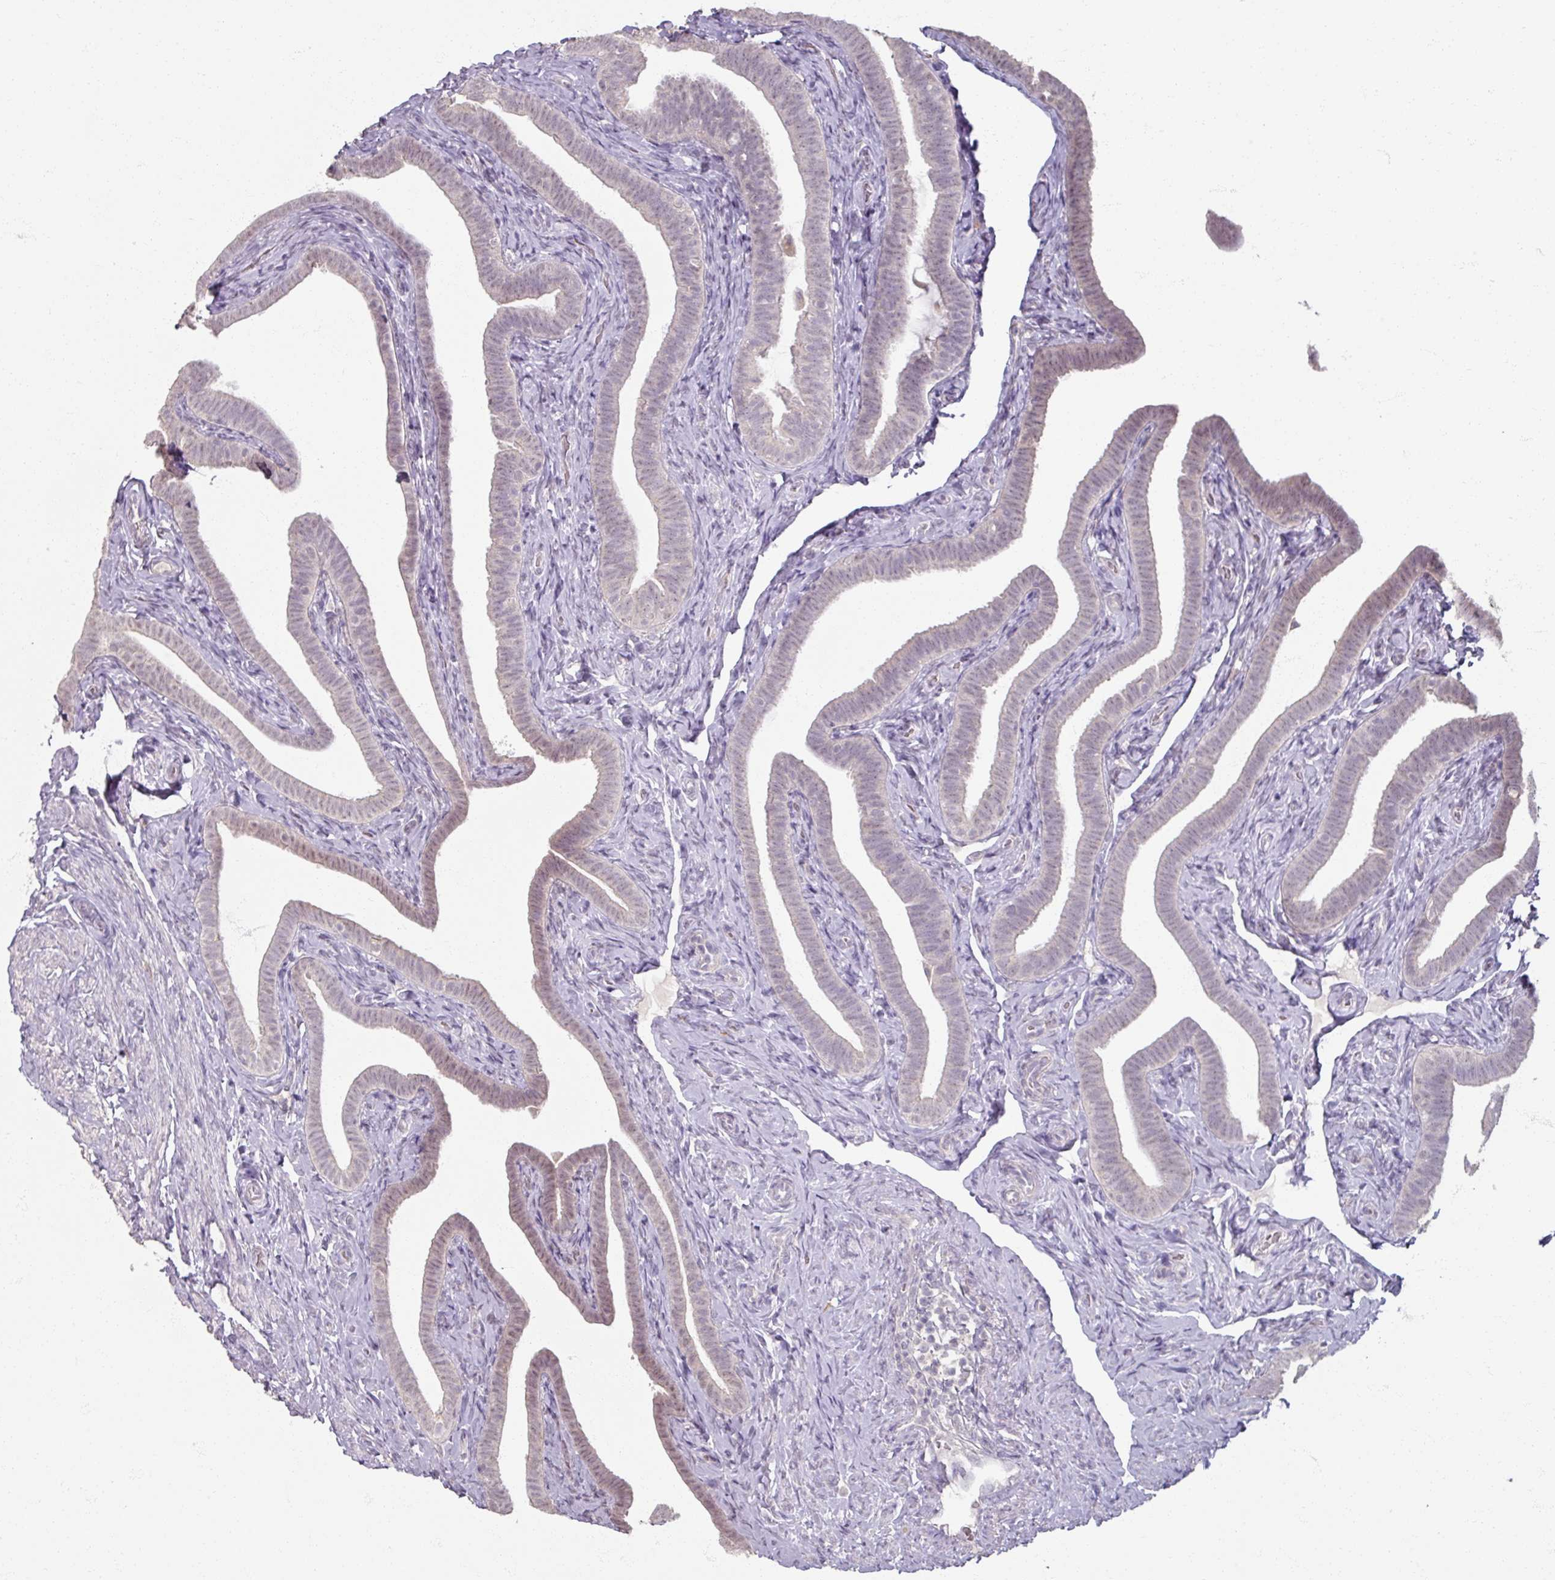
{"staining": {"intensity": "negative", "quantity": "none", "location": "none"}, "tissue": "fallopian tube", "cell_type": "Glandular cells", "image_type": "normal", "snomed": [{"axis": "morphology", "description": "Normal tissue, NOS"}, {"axis": "topography", "description": "Fallopian tube"}], "caption": "A high-resolution photomicrograph shows immunohistochemistry staining of benign fallopian tube, which exhibits no significant positivity in glandular cells.", "gene": "SOX11", "patient": {"sex": "female", "age": 69}}